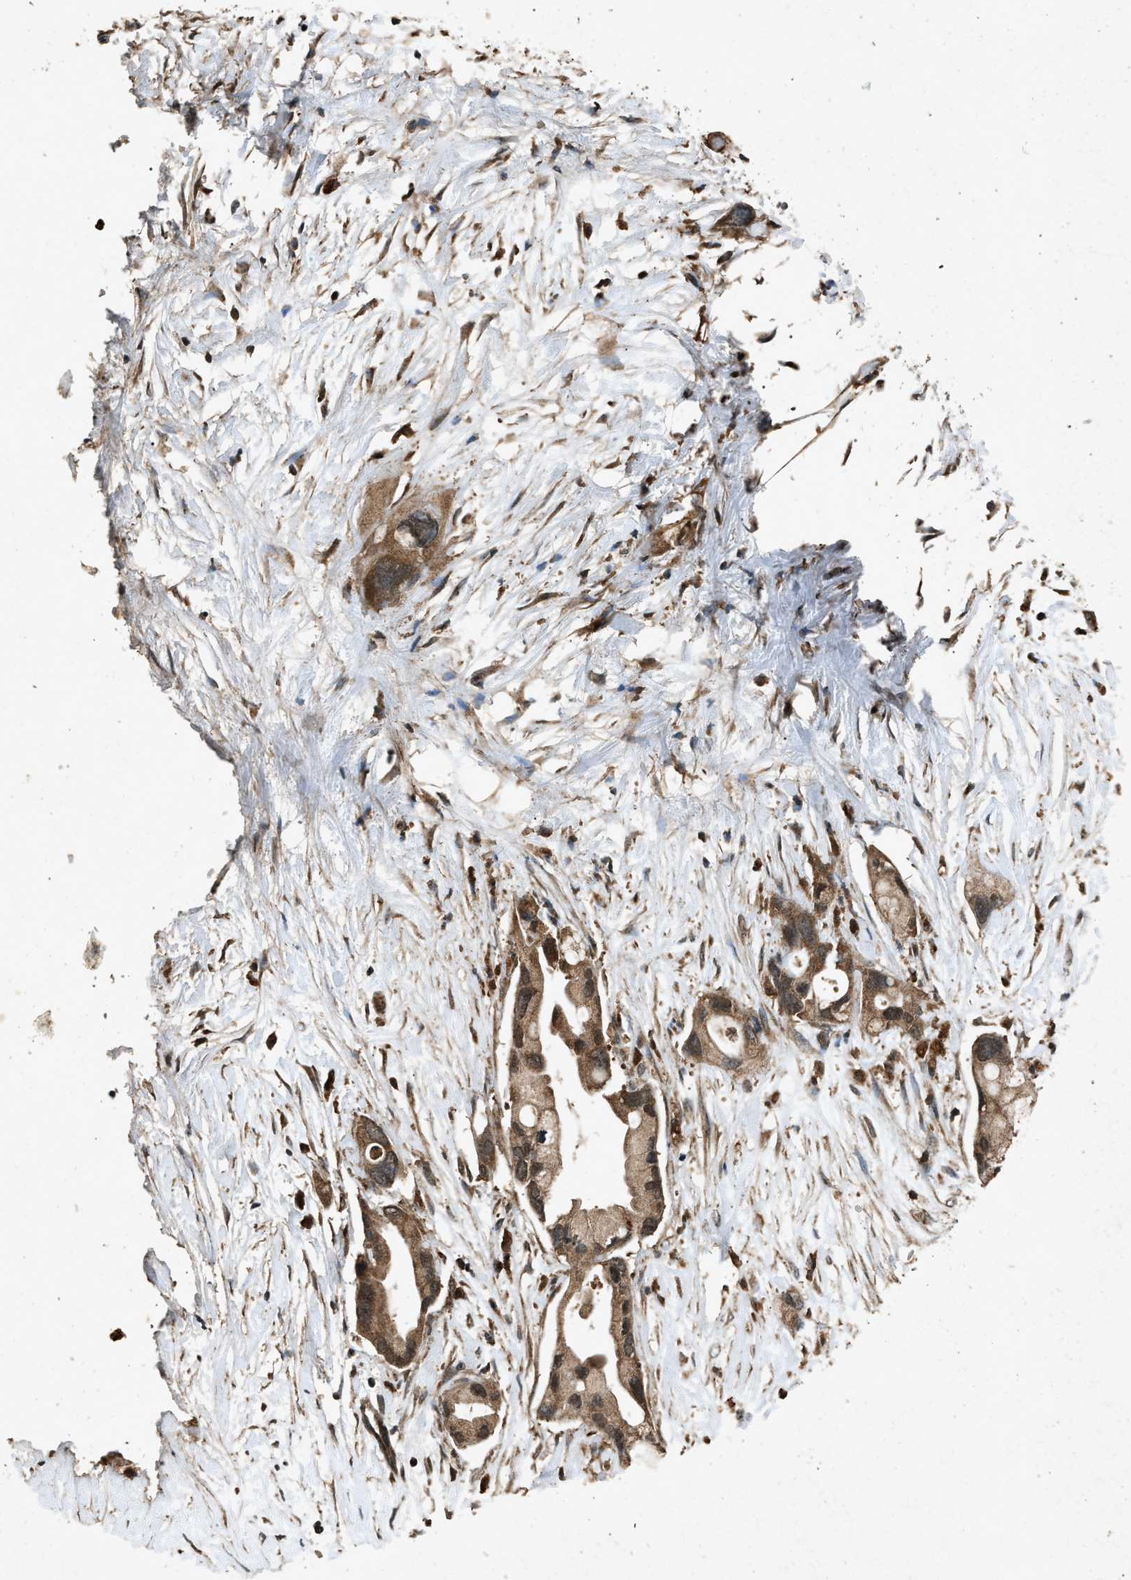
{"staining": {"intensity": "moderate", "quantity": ">75%", "location": "cytoplasmic/membranous"}, "tissue": "pancreatic cancer", "cell_type": "Tumor cells", "image_type": "cancer", "snomed": [{"axis": "morphology", "description": "Adenocarcinoma, NOS"}, {"axis": "topography", "description": "Pancreas"}], "caption": "Pancreatic cancer (adenocarcinoma) stained with a brown dye displays moderate cytoplasmic/membranous positive expression in about >75% of tumor cells.", "gene": "OAS1", "patient": {"sex": "female", "age": 59}}